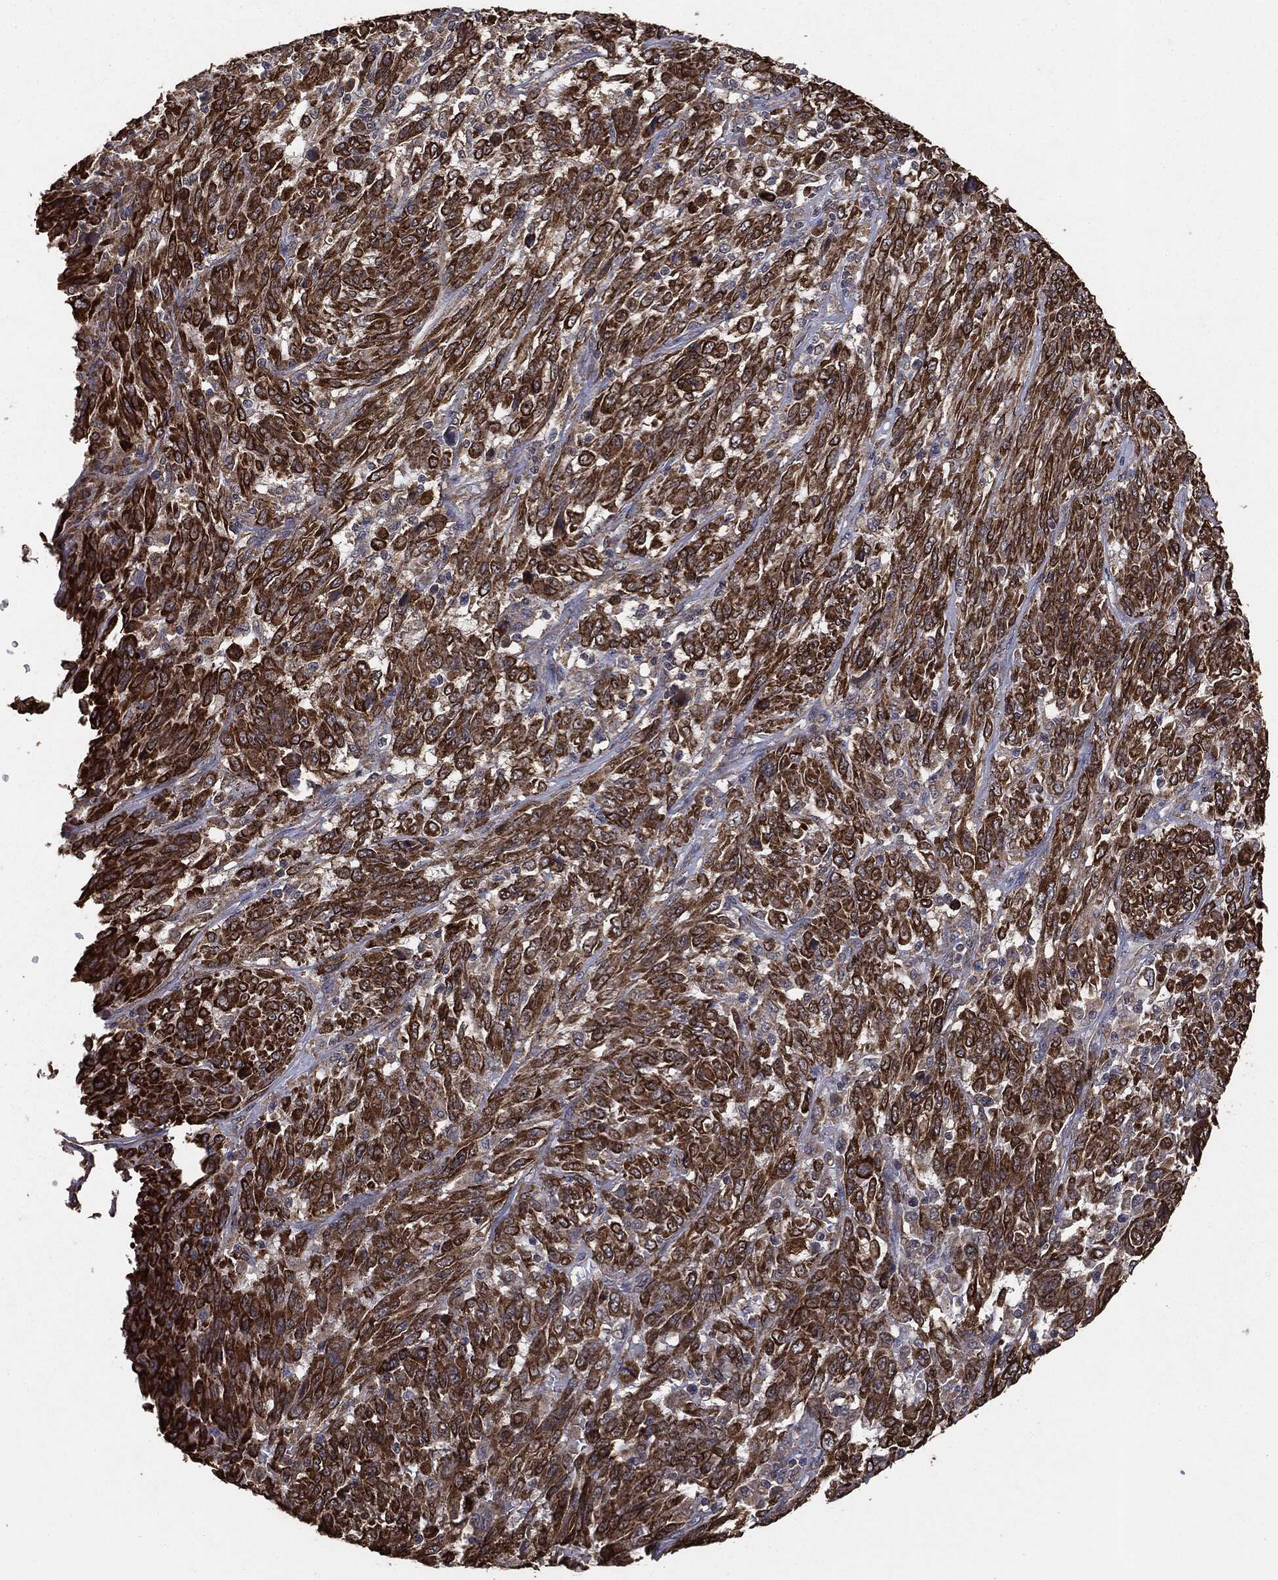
{"staining": {"intensity": "strong", "quantity": ">75%", "location": "cytoplasmic/membranous"}, "tissue": "melanoma", "cell_type": "Tumor cells", "image_type": "cancer", "snomed": [{"axis": "morphology", "description": "Malignant melanoma, NOS"}, {"axis": "topography", "description": "Skin"}], "caption": "Tumor cells exhibit high levels of strong cytoplasmic/membranous staining in approximately >75% of cells in malignant melanoma.", "gene": "MTOR", "patient": {"sex": "female", "age": 91}}